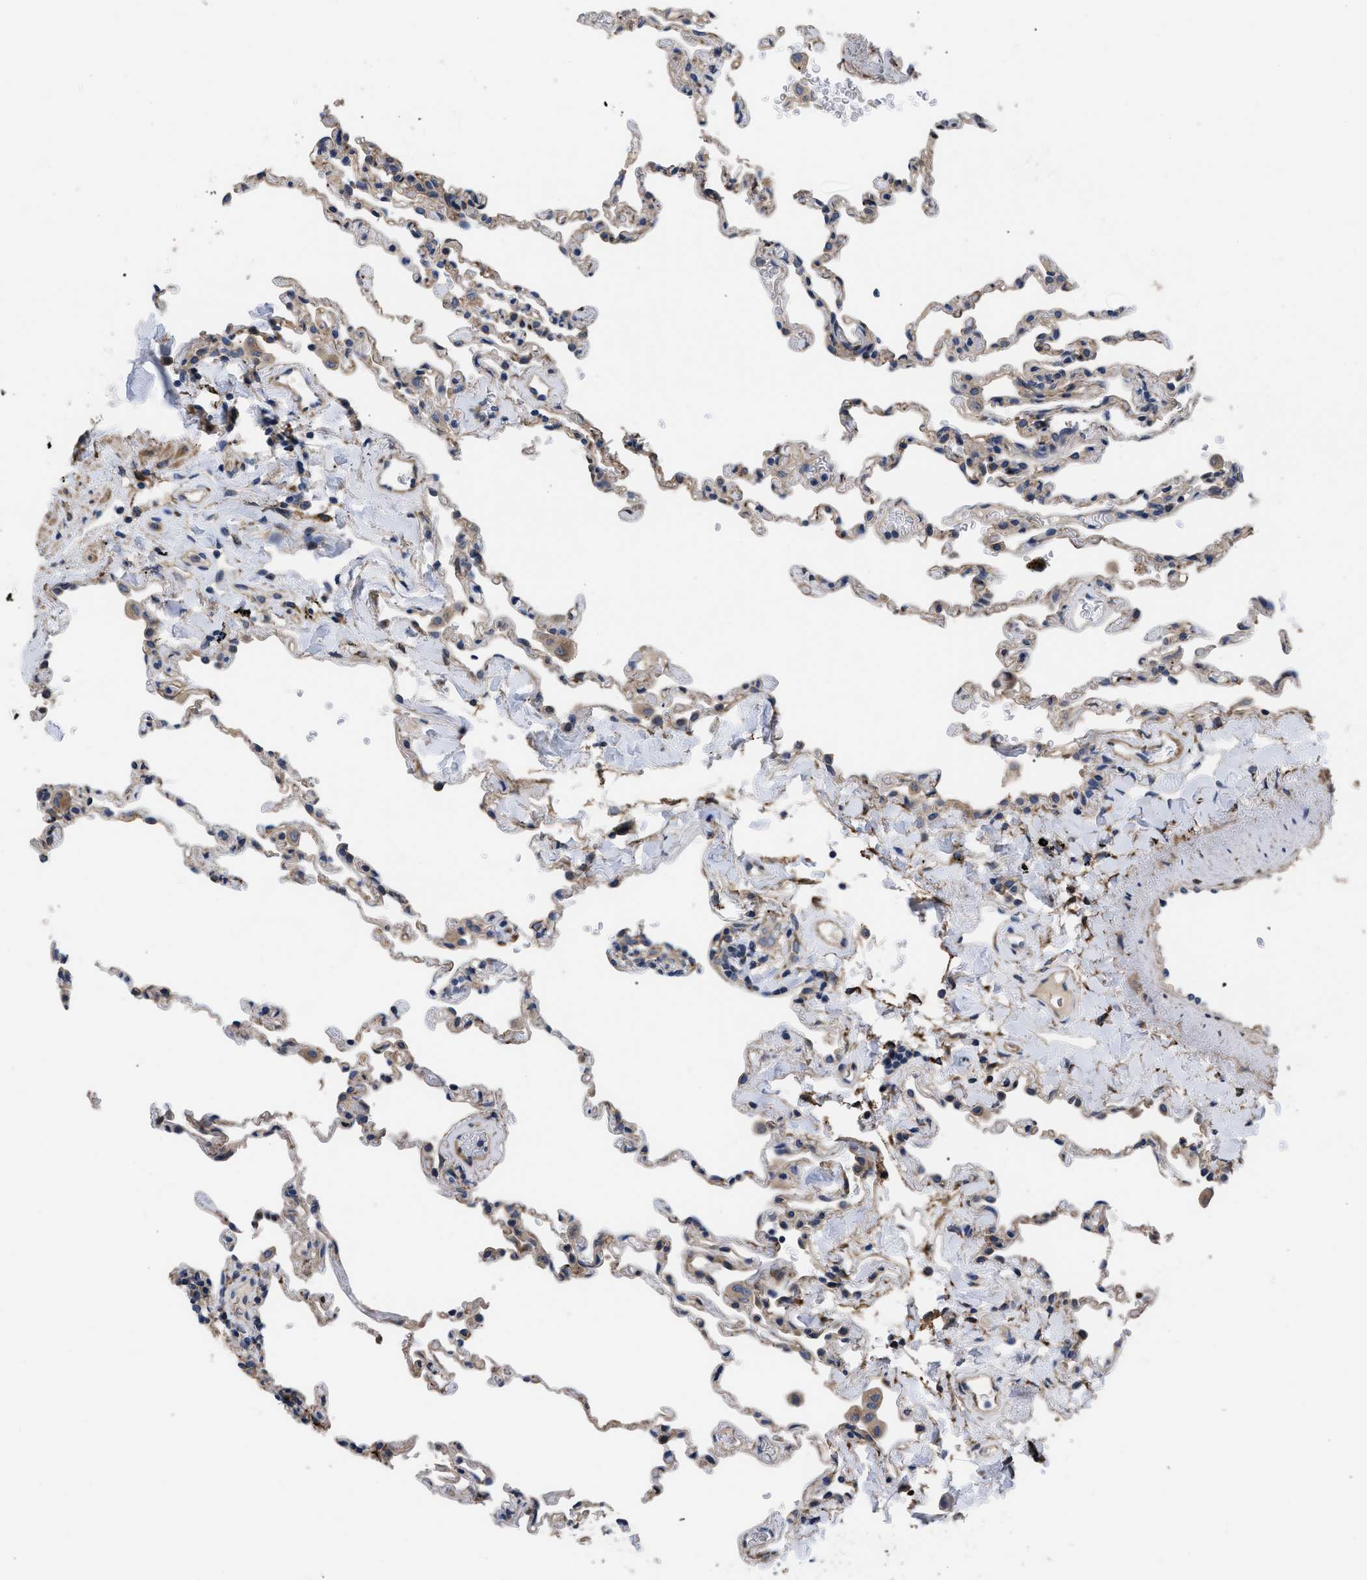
{"staining": {"intensity": "negative", "quantity": "none", "location": "none"}, "tissue": "lung", "cell_type": "Alveolar cells", "image_type": "normal", "snomed": [{"axis": "morphology", "description": "Normal tissue, NOS"}, {"axis": "topography", "description": "Lung"}], "caption": "Immunohistochemistry photomicrograph of benign lung: lung stained with DAB (3,3'-diaminobenzidine) exhibits no significant protein staining in alveolar cells. The staining is performed using DAB brown chromogen with nuclei counter-stained in using hematoxylin.", "gene": "SQLE", "patient": {"sex": "male", "age": 59}}